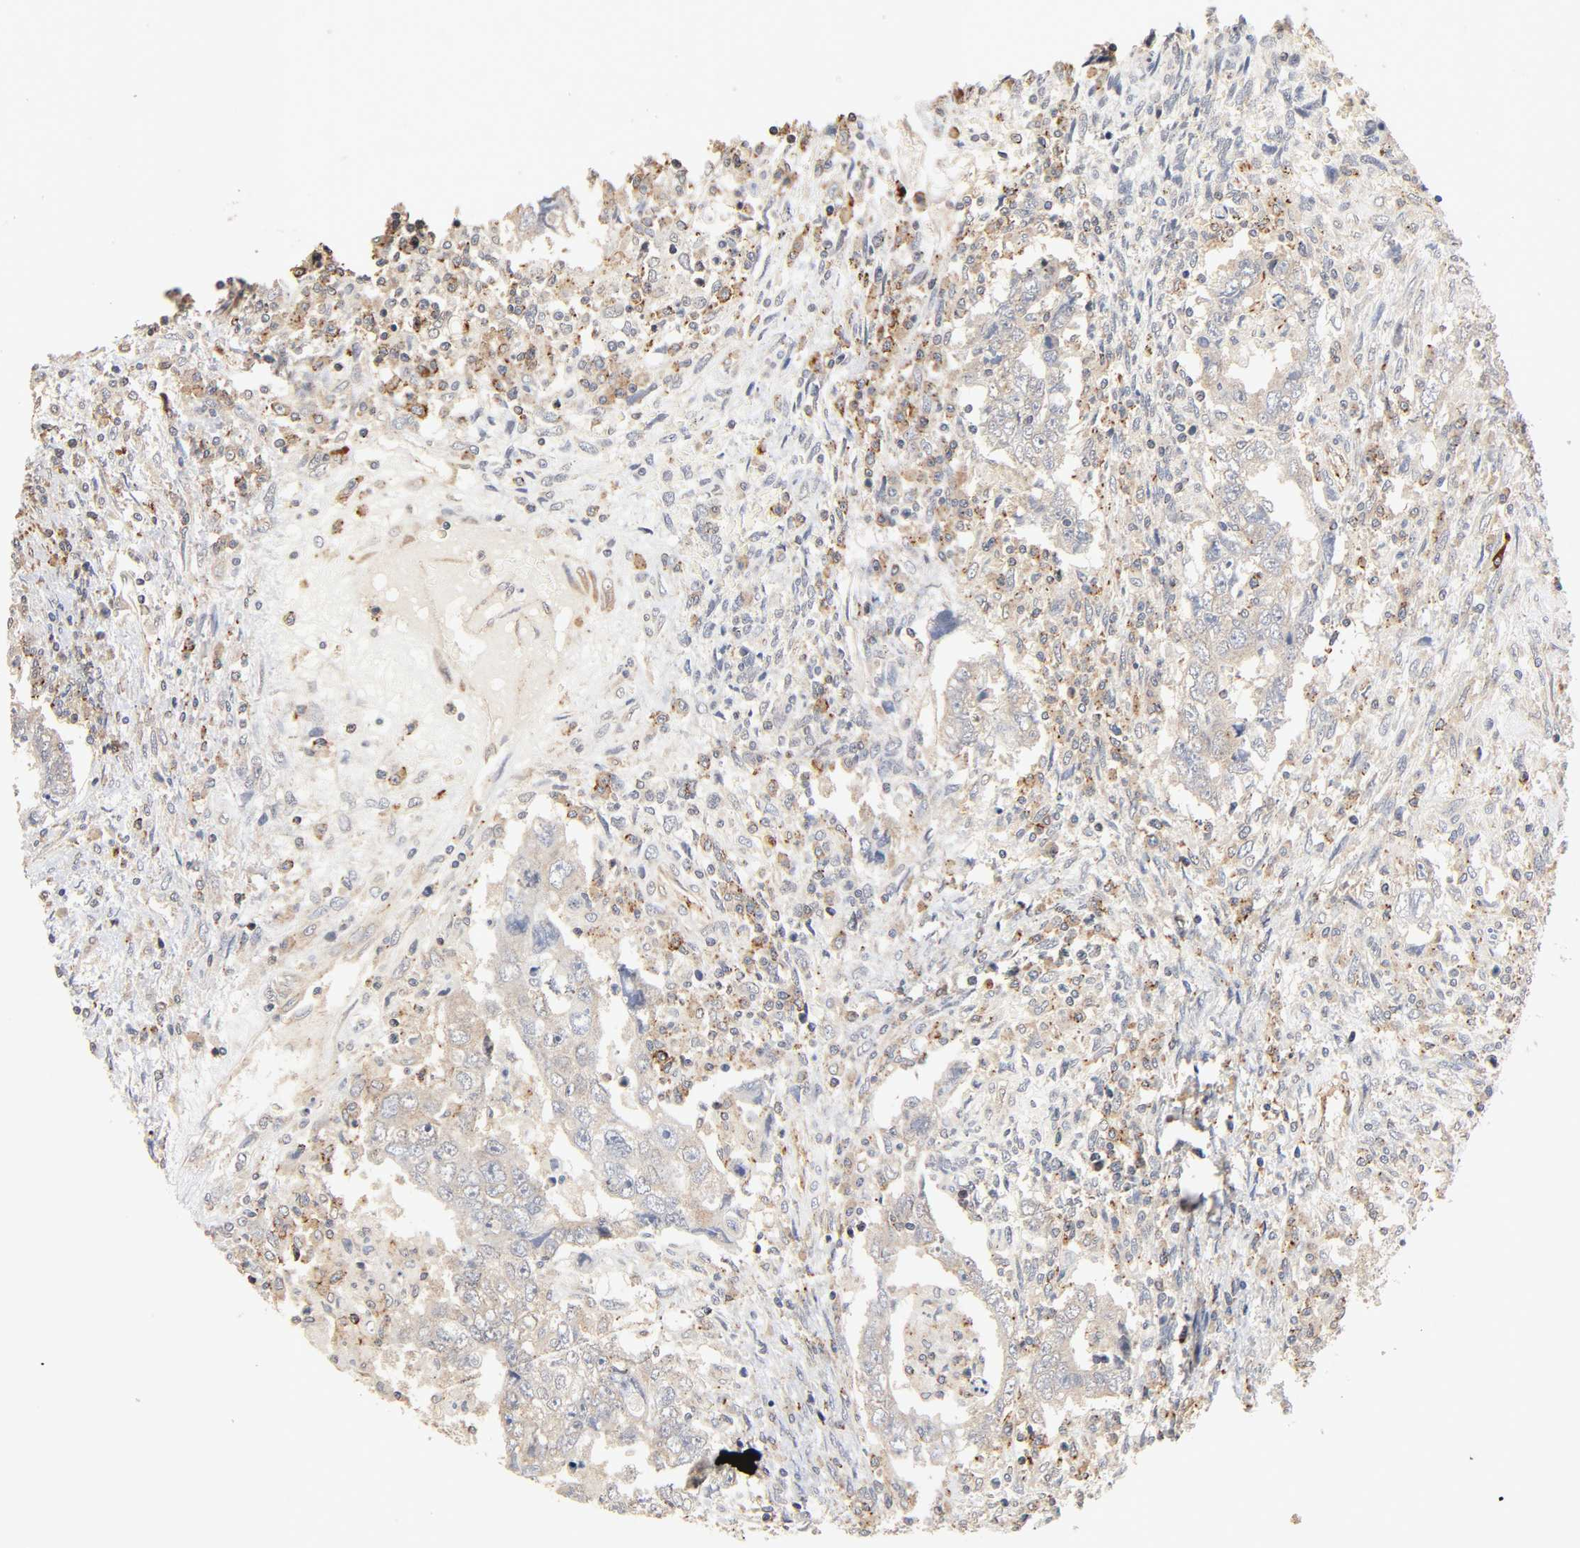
{"staining": {"intensity": "weak", "quantity": ">75%", "location": "cytoplasmic/membranous"}, "tissue": "testis cancer", "cell_type": "Tumor cells", "image_type": "cancer", "snomed": [{"axis": "morphology", "description": "Carcinoma, Embryonal, NOS"}, {"axis": "topography", "description": "Testis"}], "caption": "DAB immunohistochemical staining of testis cancer shows weak cytoplasmic/membranous protein staining in about >75% of tumor cells.", "gene": "NEMF", "patient": {"sex": "male", "age": 26}}